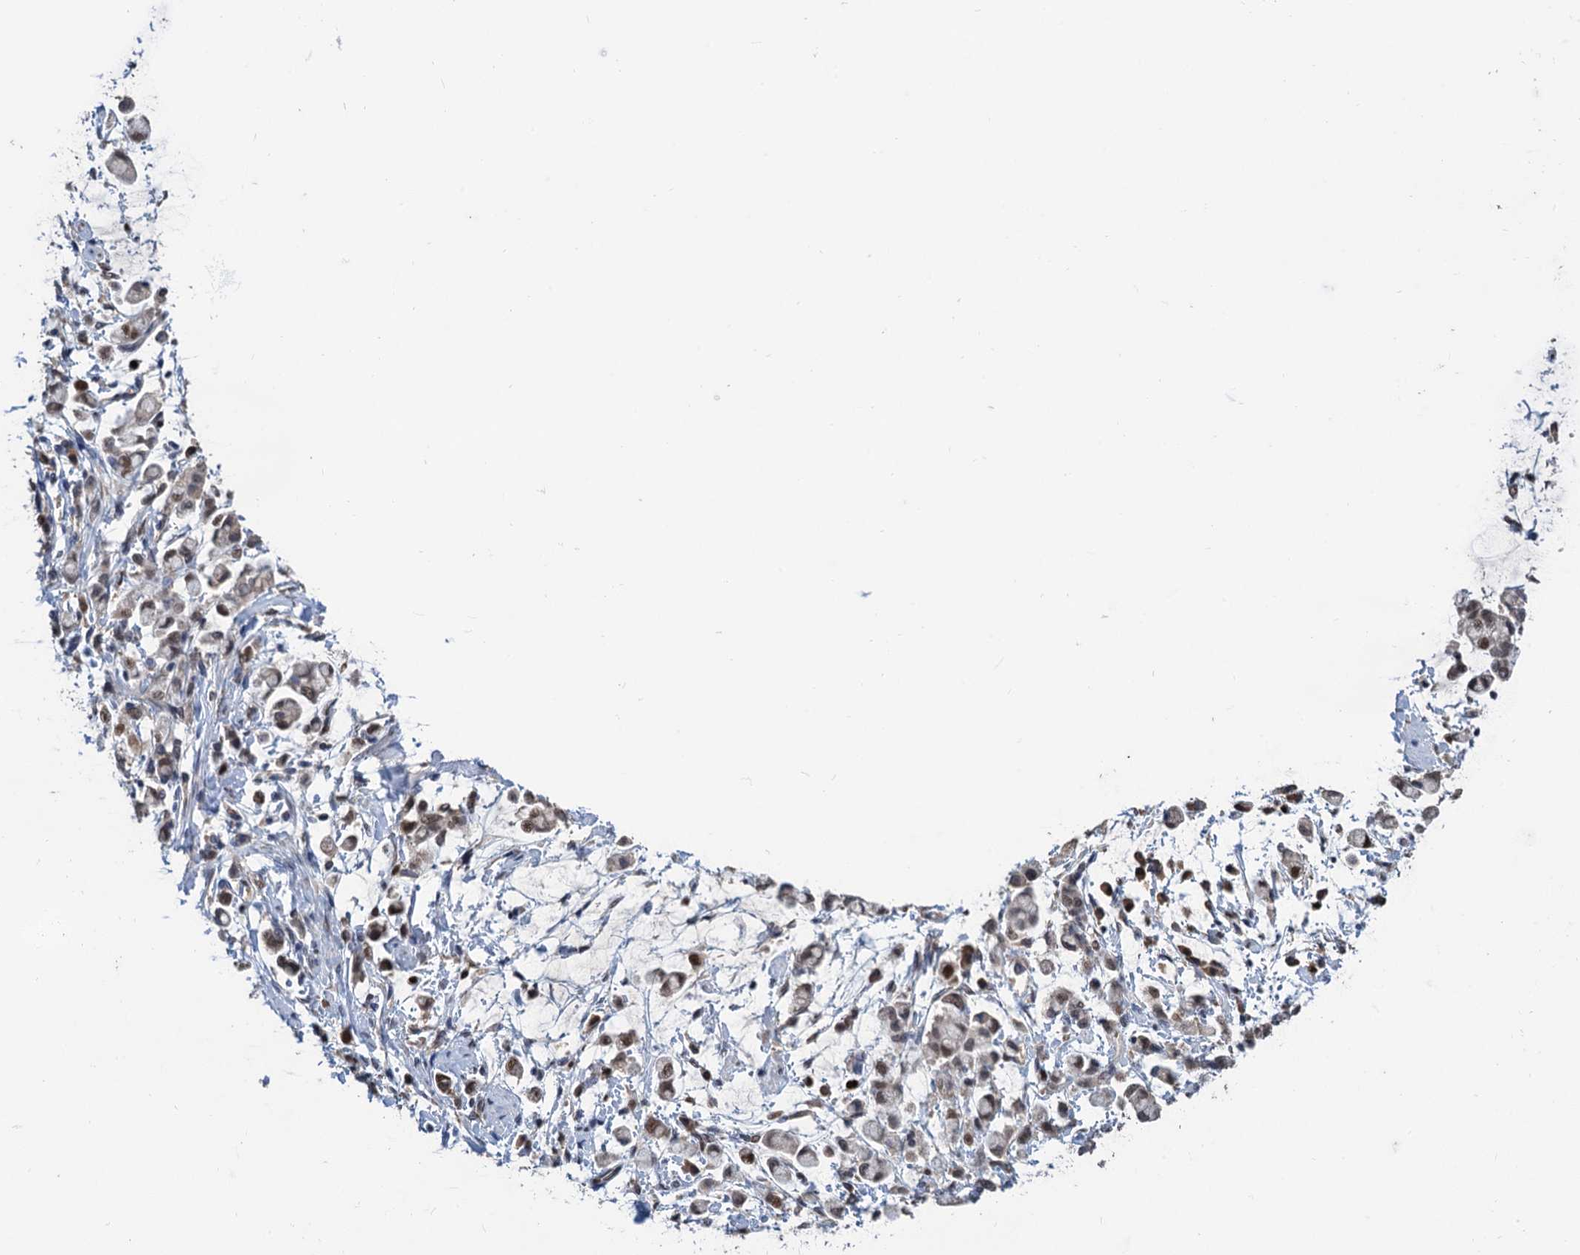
{"staining": {"intensity": "moderate", "quantity": ">75%", "location": "nuclear"}, "tissue": "stomach cancer", "cell_type": "Tumor cells", "image_type": "cancer", "snomed": [{"axis": "morphology", "description": "Adenocarcinoma, NOS"}, {"axis": "topography", "description": "Stomach"}], "caption": "This micrograph demonstrates stomach cancer stained with immunohistochemistry to label a protein in brown. The nuclear of tumor cells show moderate positivity for the protein. Nuclei are counter-stained blue.", "gene": "TSEN34", "patient": {"sex": "female", "age": 60}}